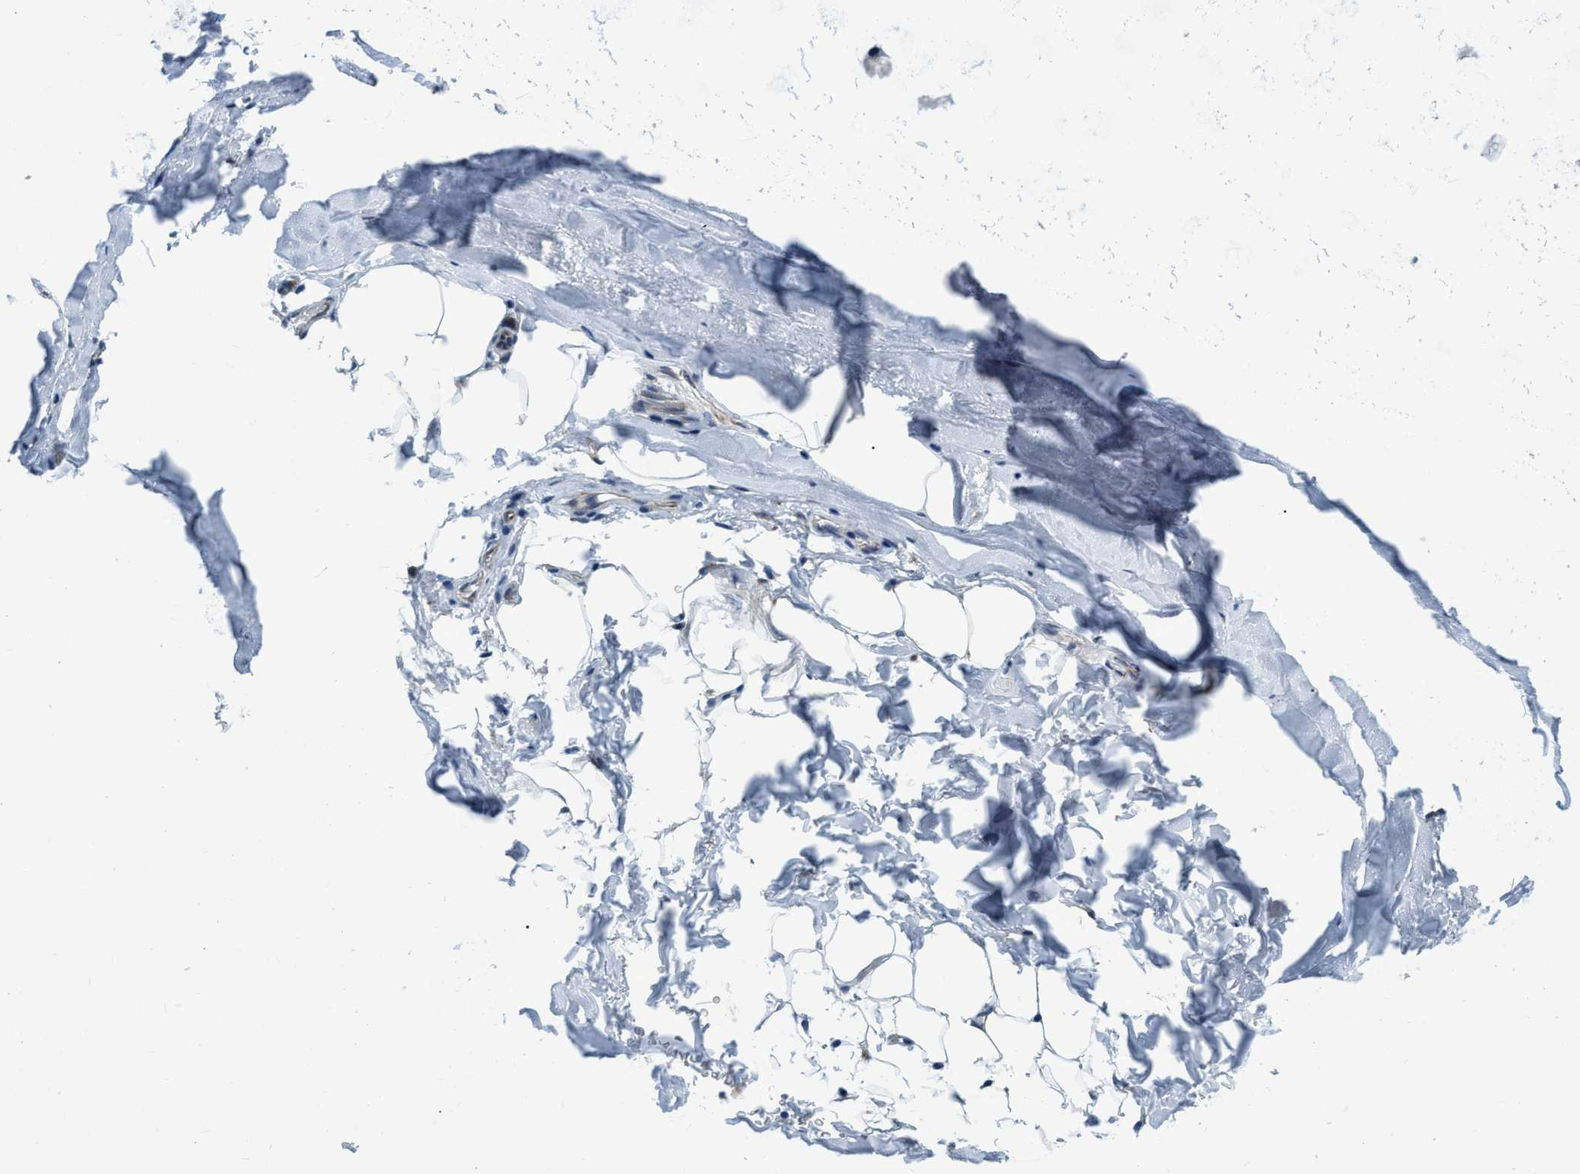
{"staining": {"intensity": "negative", "quantity": "none", "location": "none"}, "tissue": "adipose tissue", "cell_type": "Adipocytes", "image_type": "normal", "snomed": [{"axis": "morphology", "description": "Normal tissue, NOS"}, {"axis": "topography", "description": "Cartilage tissue"}, {"axis": "topography", "description": "Bronchus"}], "caption": "Protein analysis of unremarkable adipose tissue displays no significant expression in adipocytes.", "gene": "ARMC9", "patient": {"sex": "female", "age": 73}}